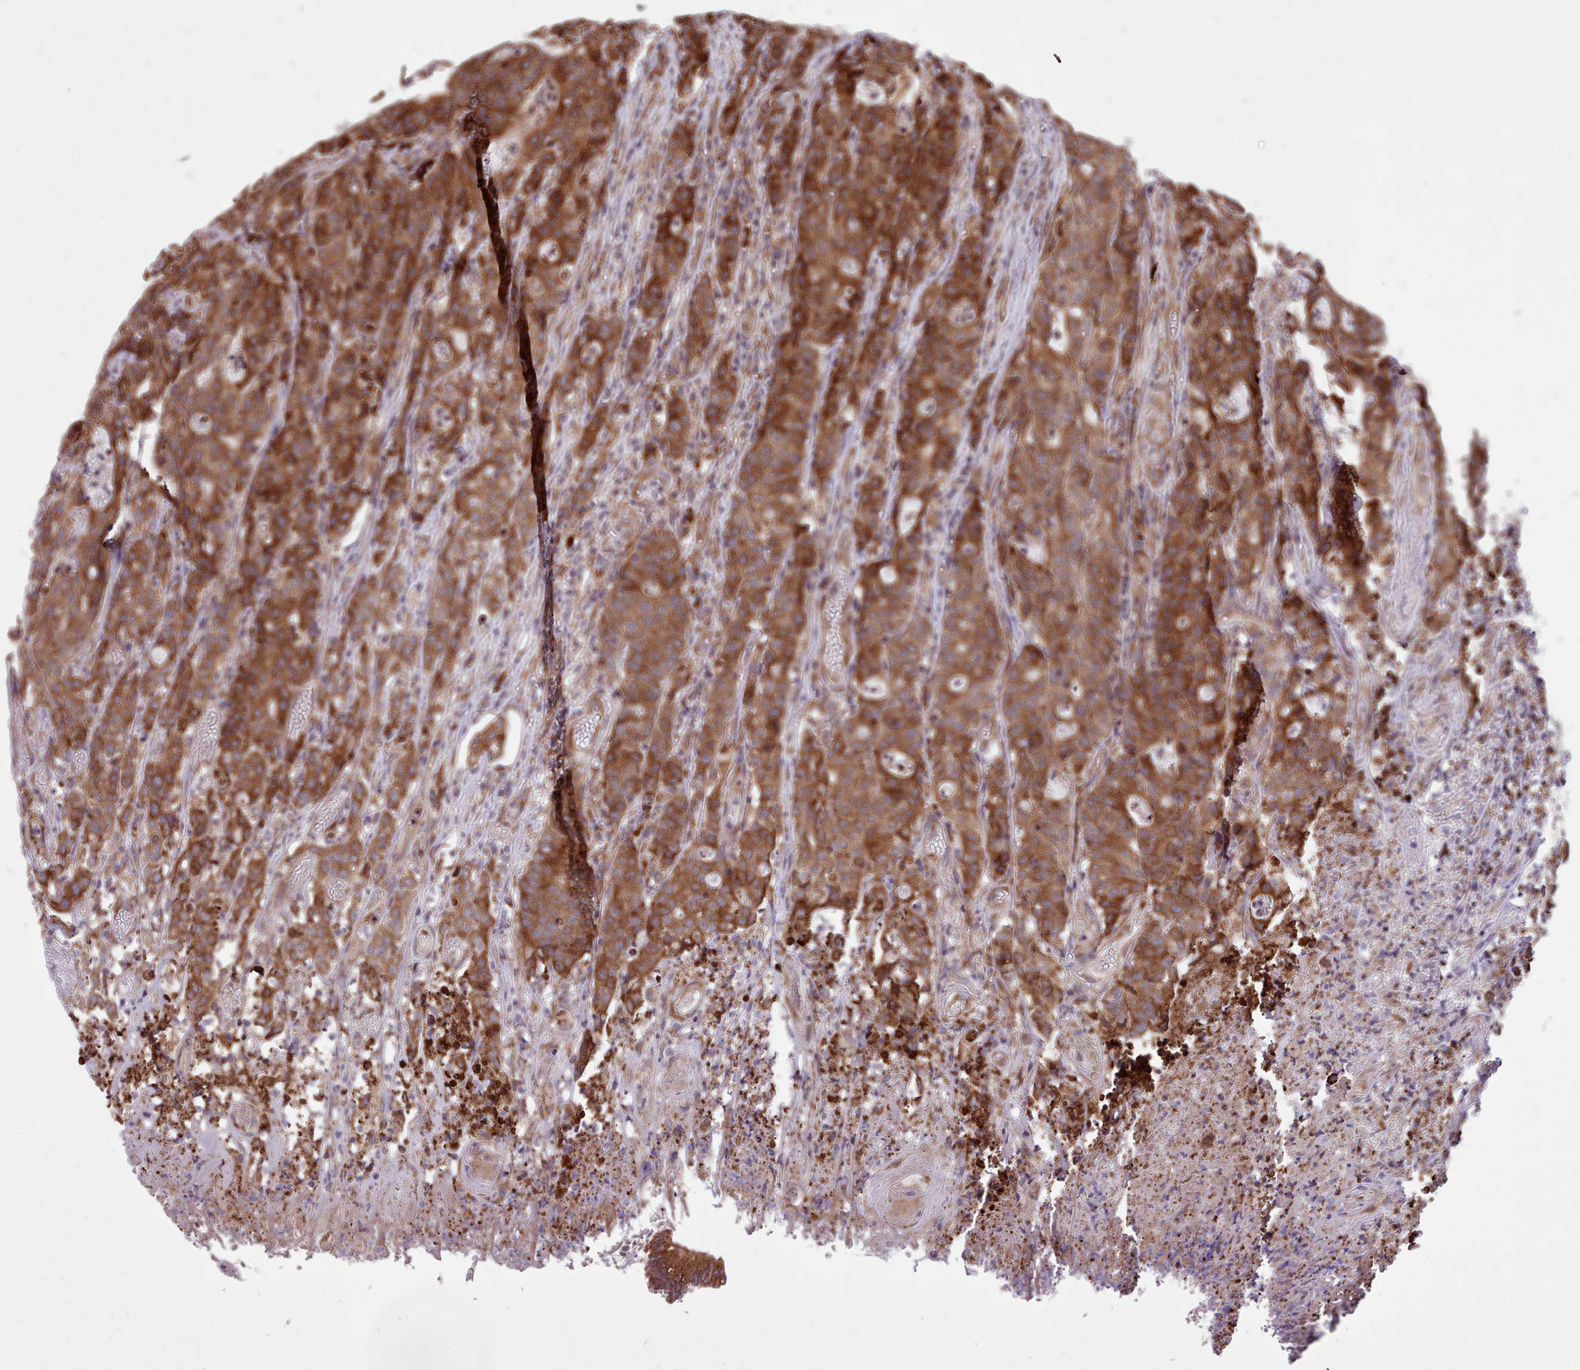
{"staining": {"intensity": "strong", "quantity": ">75%", "location": "cytoplasmic/membranous"}, "tissue": "colorectal cancer", "cell_type": "Tumor cells", "image_type": "cancer", "snomed": [{"axis": "morphology", "description": "Adenocarcinoma, NOS"}, {"axis": "topography", "description": "Colon"}], "caption": "A brown stain shows strong cytoplasmic/membranous staining of a protein in human colorectal adenocarcinoma tumor cells.", "gene": "TTLL3", "patient": {"sex": "male", "age": 83}}